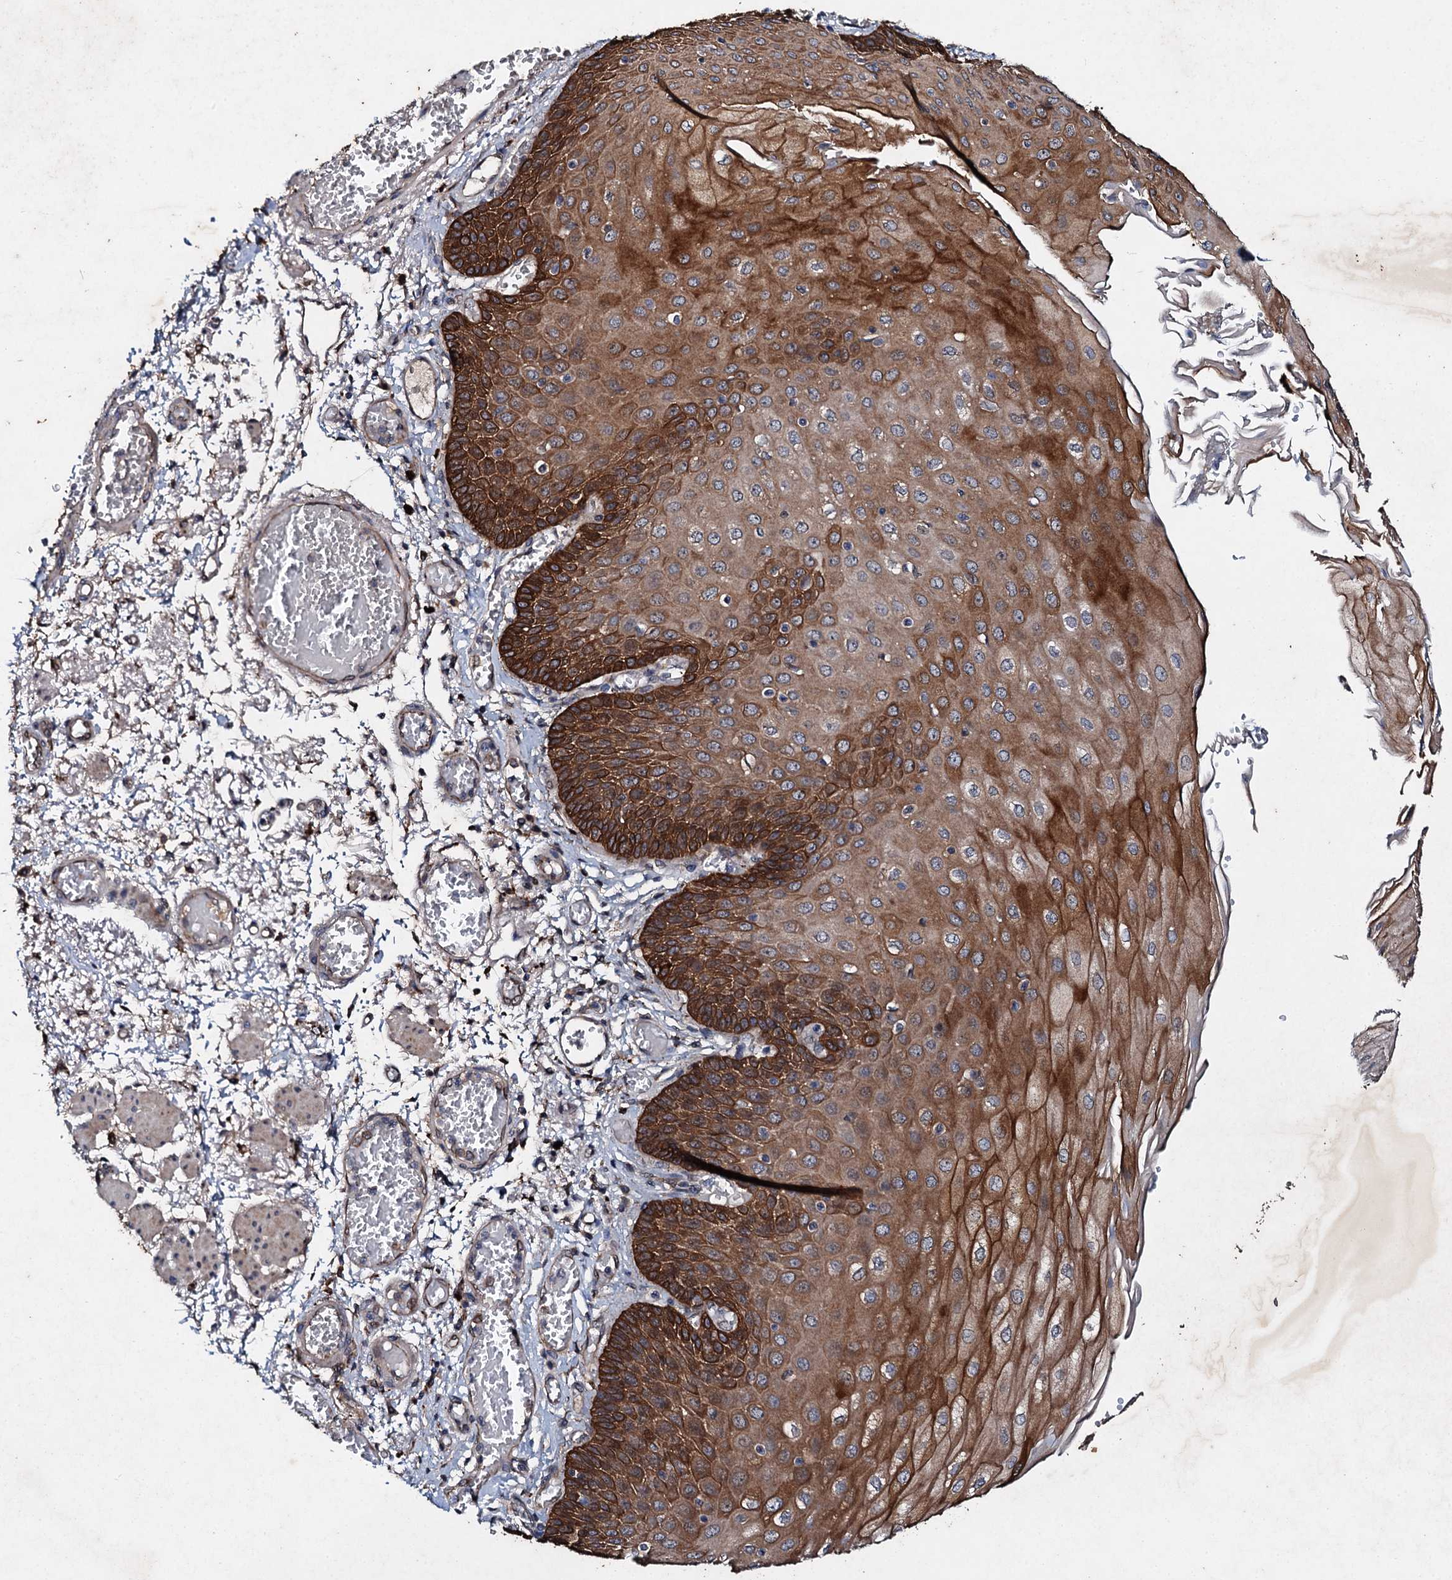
{"staining": {"intensity": "strong", "quantity": ">75%", "location": "cytoplasmic/membranous"}, "tissue": "esophagus", "cell_type": "Squamous epithelial cells", "image_type": "normal", "snomed": [{"axis": "morphology", "description": "Normal tissue, NOS"}, {"axis": "topography", "description": "Esophagus"}], "caption": "Immunohistochemistry micrograph of benign esophagus stained for a protein (brown), which displays high levels of strong cytoplasmic/membranous staining in approximately >75% of squamous epithelial cells.", "gene": "ADAMTS10", "patient": {"sex": "male", "age": 81}}